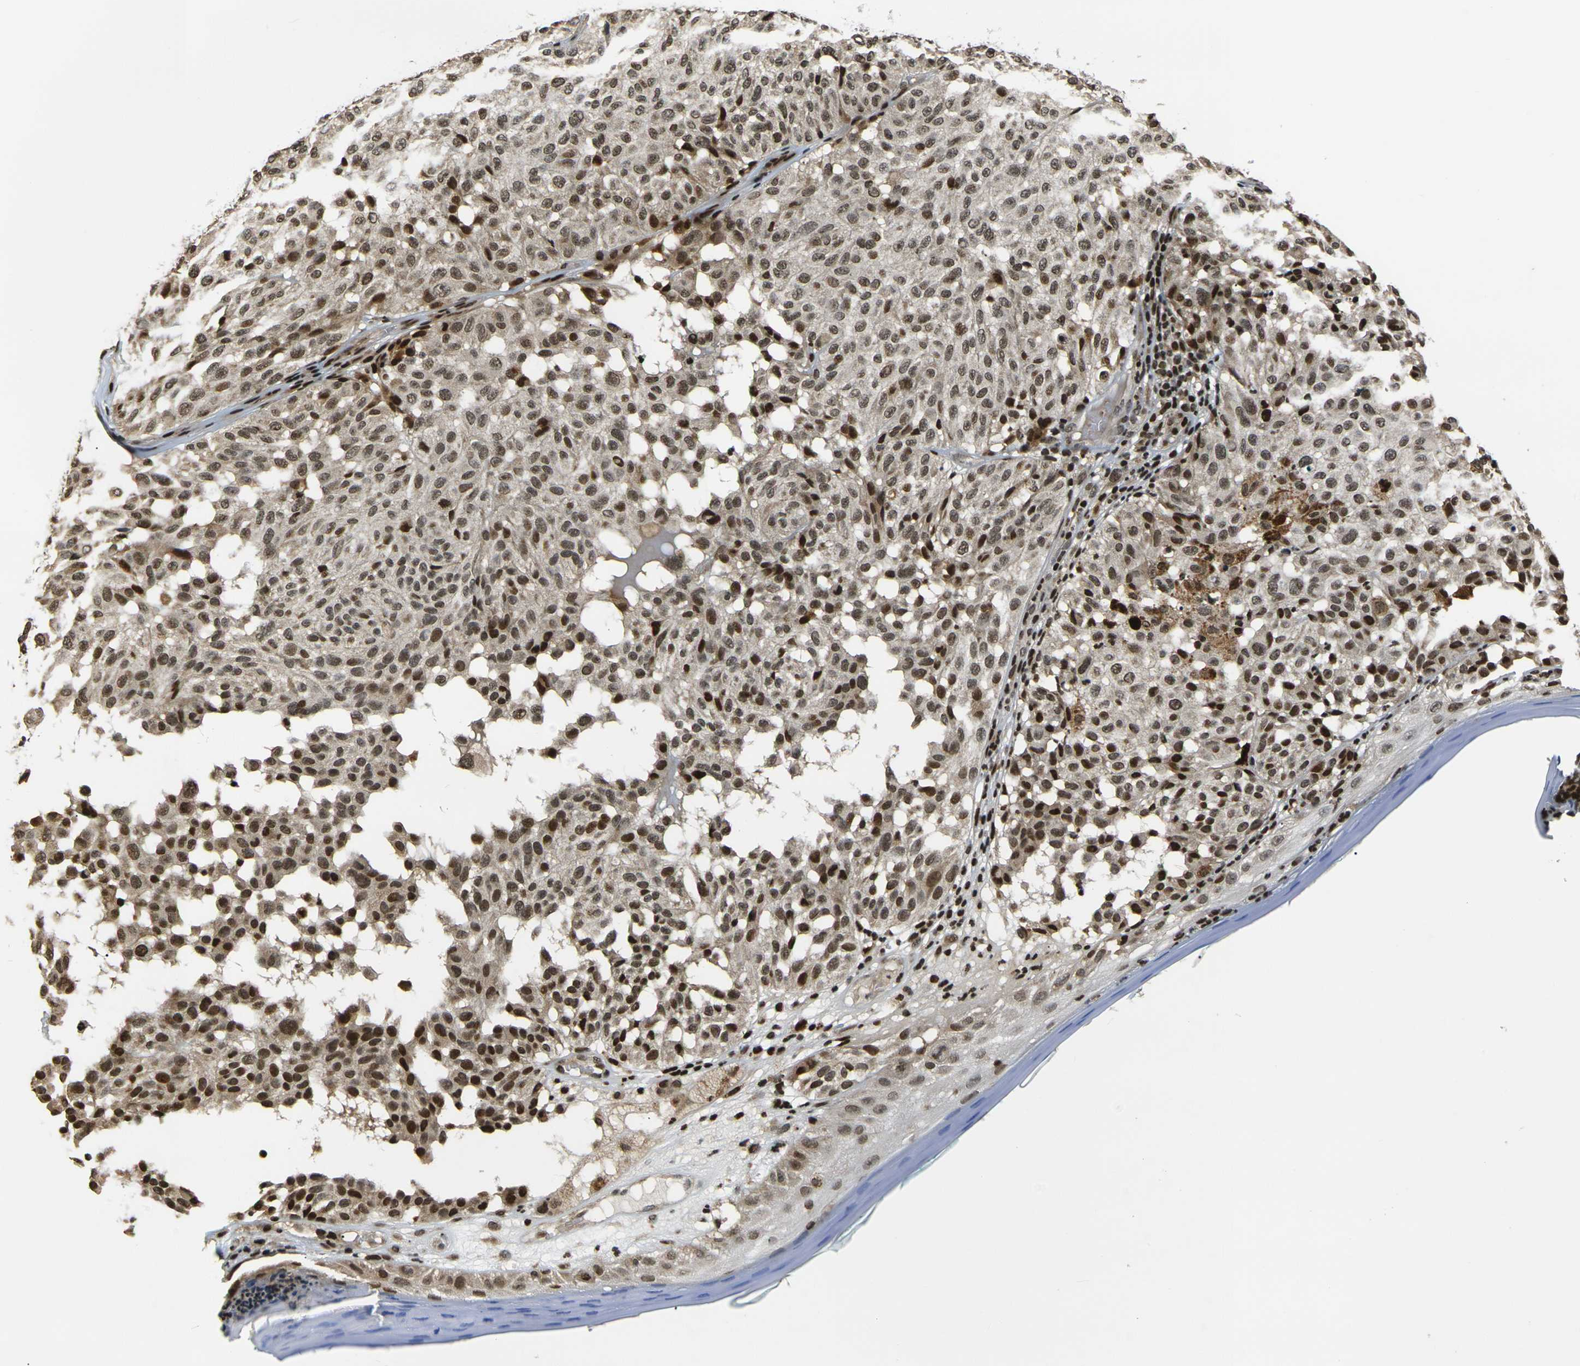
{"staining": {"intensity": "strong", "quantity": ">75%", "location": "cytoplasmic/membranous,nuclear"}, "tissue": "melanoma", "cell_type": "Tumor cells", "image_type": "cancer", "snomed": [{"axis": "morphology", "description": "Malignant melanoma, NOS"}, {"axis": "topography", "description": "Skin"}], "caption": "IHC photomicrograph of malignant melanoma stained for a protein (brown), which reveals high levels of strong cytoplasmic/membranous and nuclear positivity in about >75% of tumor cells.", "gene": "ACTL6A", "patient": {"sex": "female", "age": 46}}